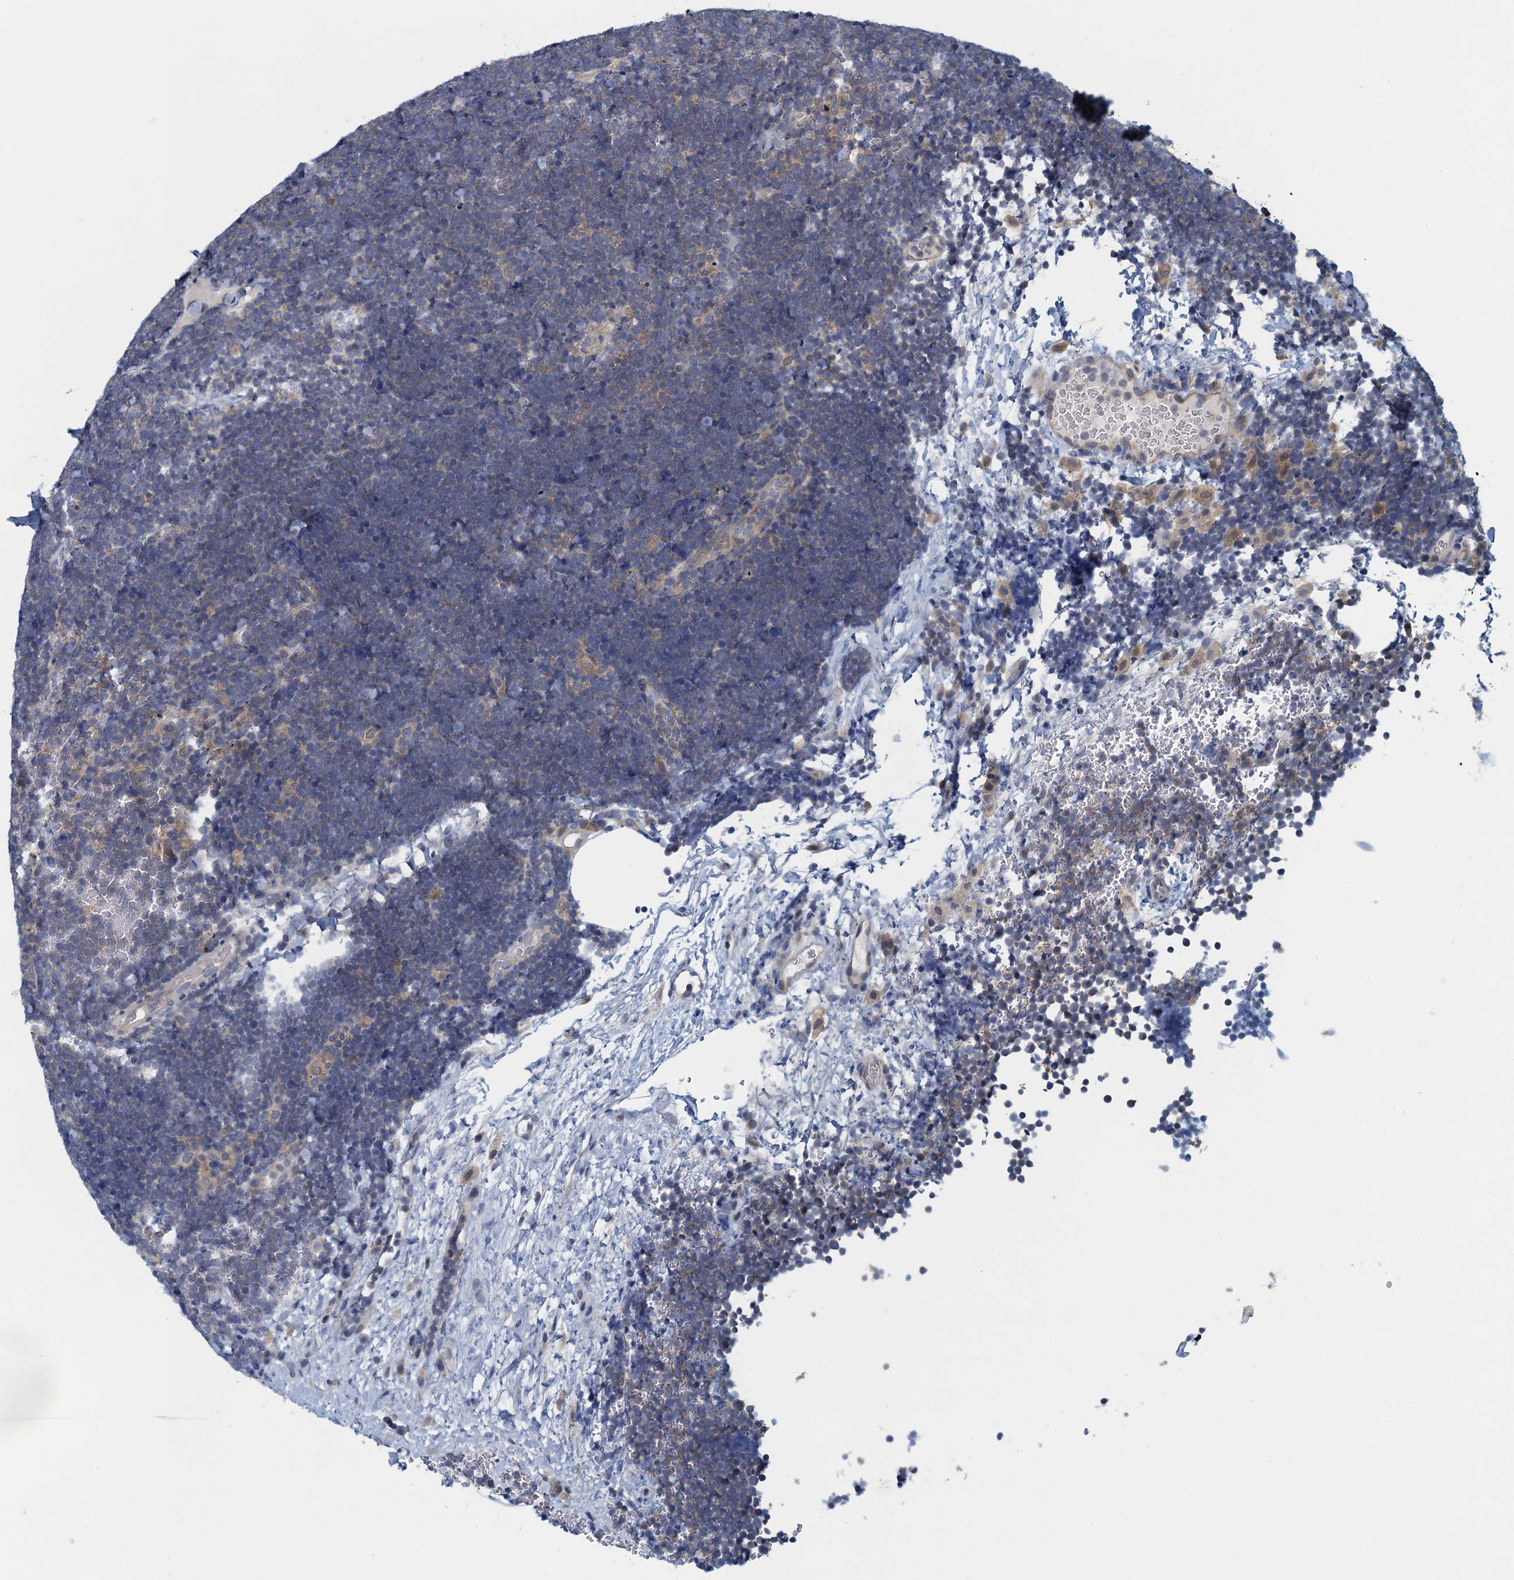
{"staining": {"intensity": "negative", "quantity": "none", "location": "none"}, "tissue": "lymphoma", "cell_type": "Tumor cells", "image_type": "cancer", "snomed": [{"axis": "morphology", "description": "Malignant lymphoma, non-Hodgkin's type, High grade"}, {"axis": "topography", "description": "Lymph node"}], "caption": "Immunohistochemistry histopathology image of human high-grade malignant lymphoma, non-Hodgkin's type stained for a protein (brown), which reveals no positivity in tumor cells.", "gene": "NCKAP1L", "patient": {"sex": "male", "age": 13}}